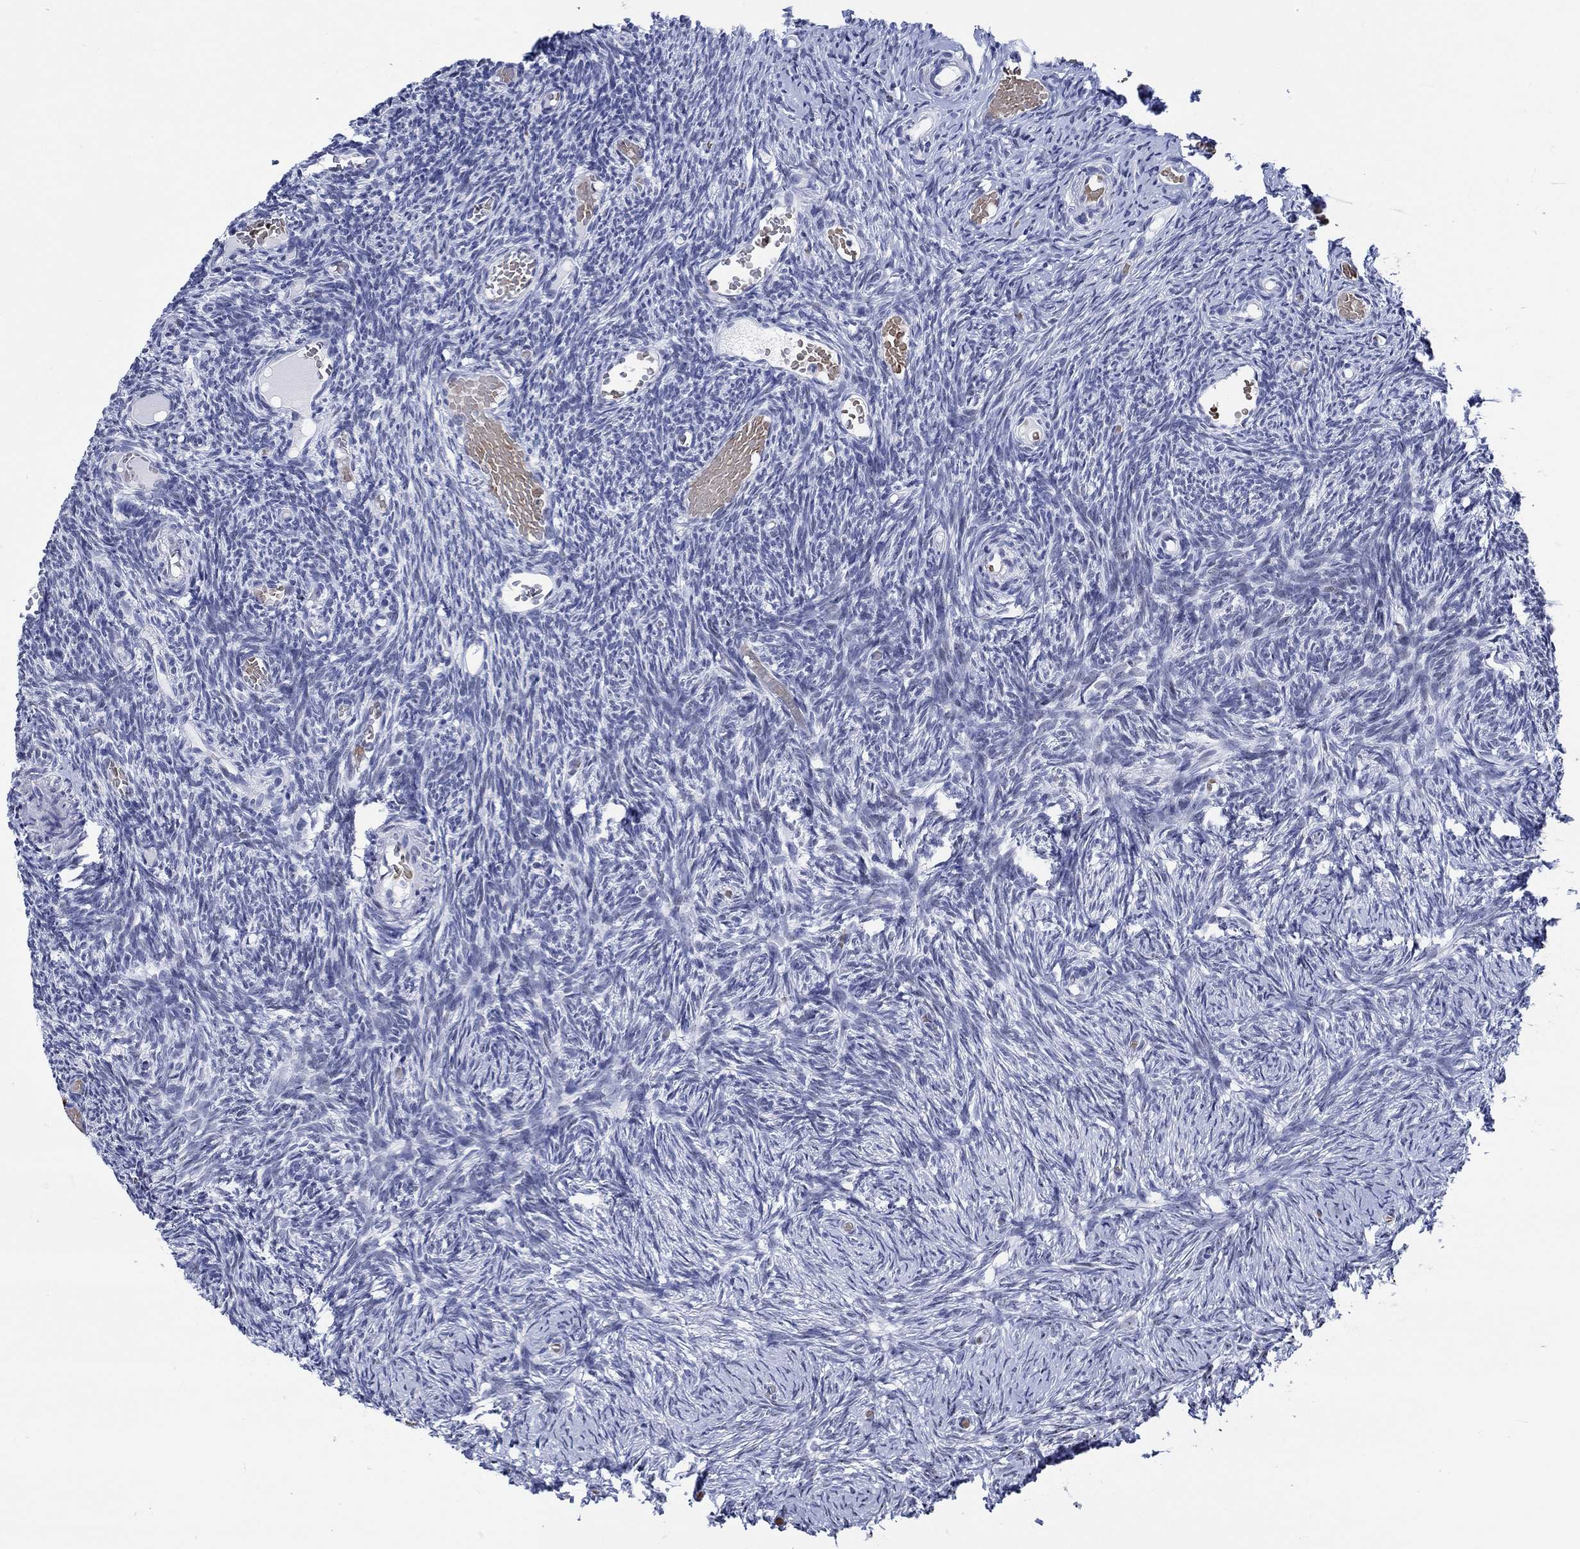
{"staining": {"intensity": "negative", "quantity": "none", "location": "none"}, "tissue": "ovary", "cell_type": "Ovarian stroma cells", "image_type": "normal", "snomed": [{"axis": "morphology", "description": "Normal tissue, NOS"}, {"axis": "topography", "description": "Ovary"}], "caption": "Immunohistochemistry histopathology image of unremarkable ovary: ovary stained with DAB (3,3'-diaminobenzidine) shows no significant protein positivity in ovarian stroma cells.", "gene": "ZNF446", "patient": {"sex": "female", "age": 39}}